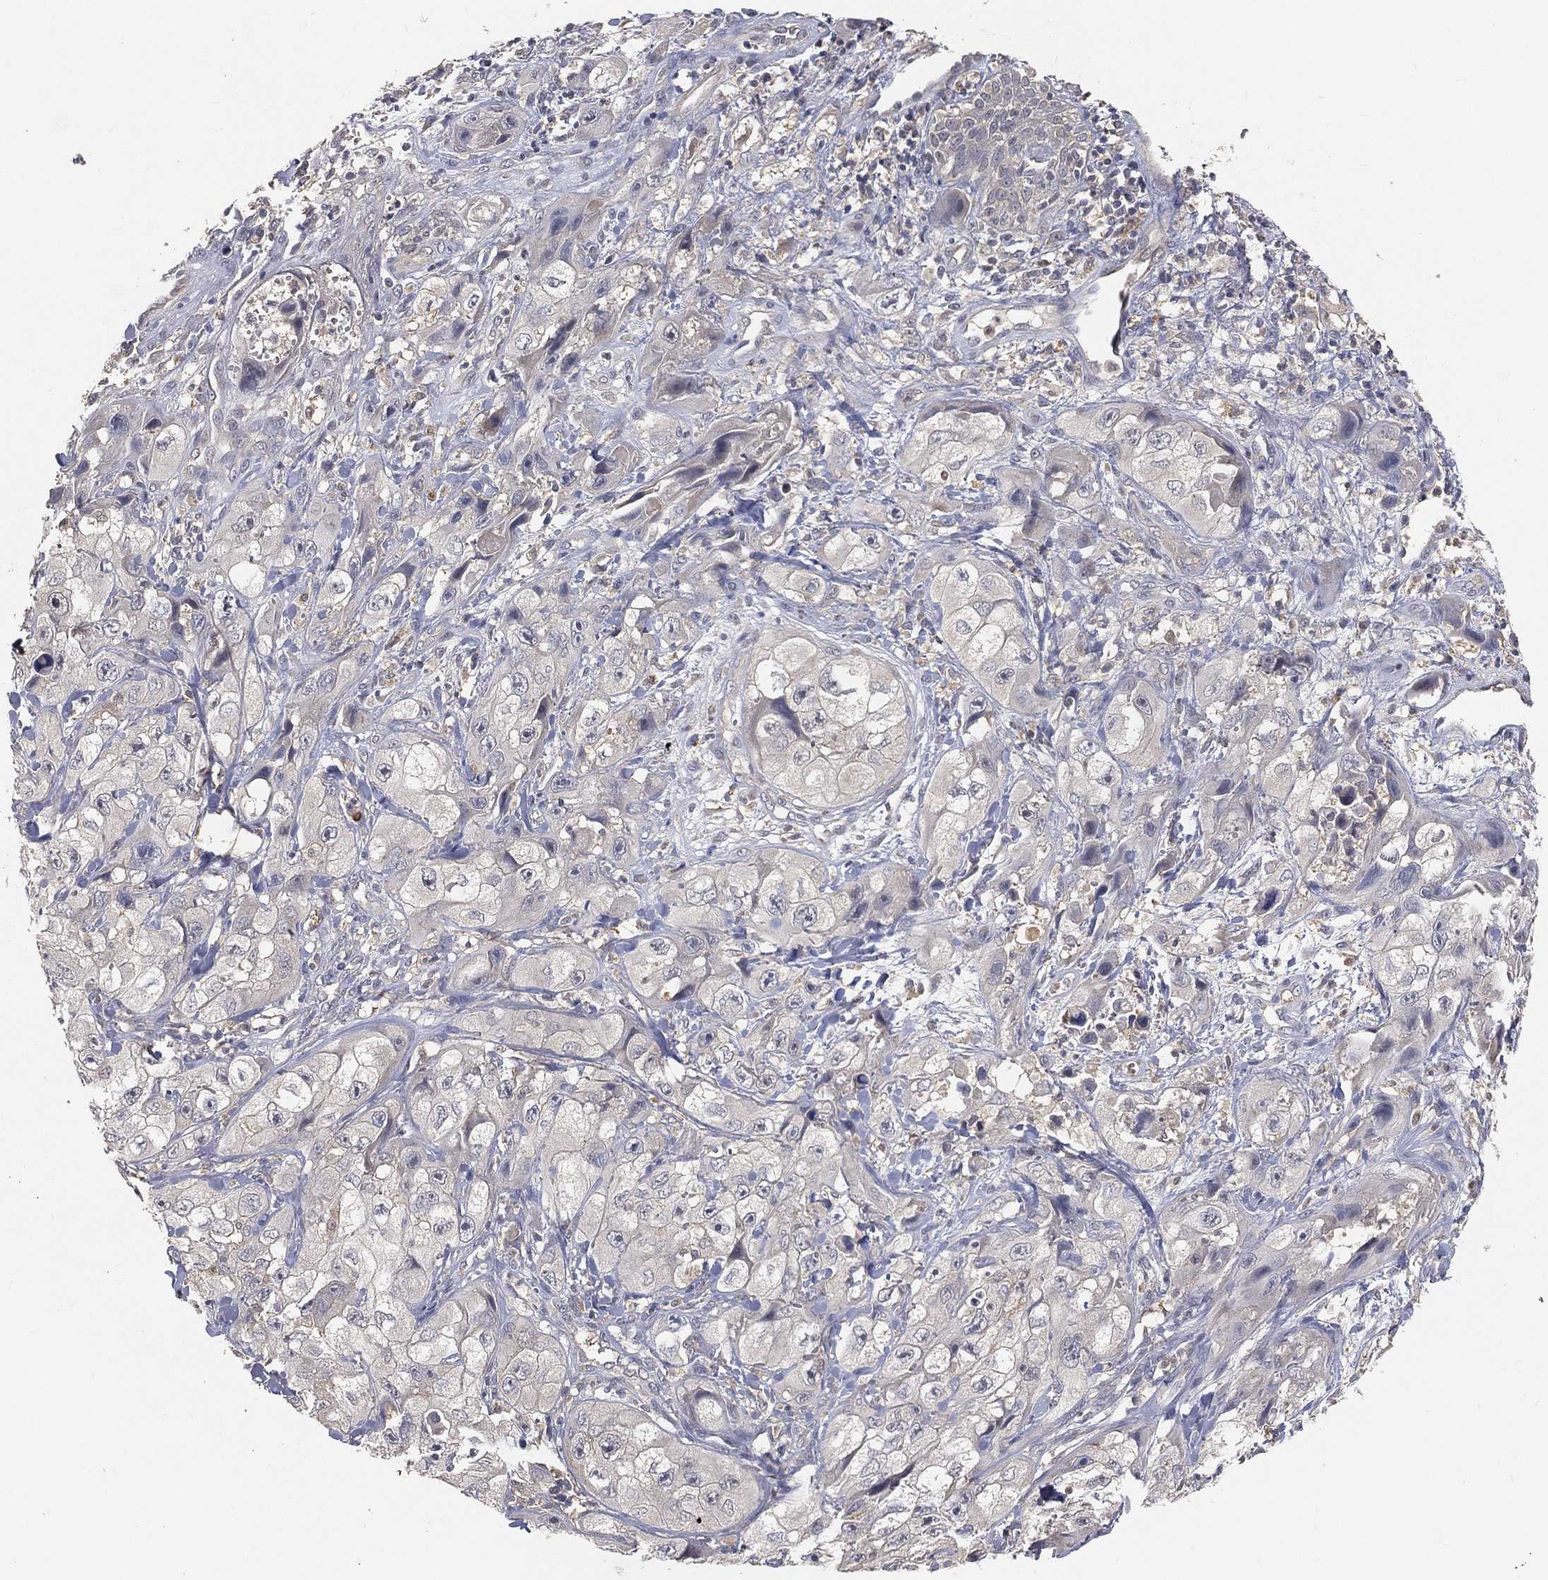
{"staining": {"intensity": "negative", "quantity": "none", "location": "none"}, "tissue": "skin cancer", "cell_type": "Tumor cells", "image_type": "cancer", "snomed": [{"axis": "morphology", "description": "Squamous cell carcinoma, NOS"}, {"axis": "topography", "description": "Skin"}, {"axis": "topography", "description": "Subcutis"}], "caption": "Photomicrograph shows no protein positivity in tumor cells of skin cancer (squamous cell carcinoma) tissue.", "gene": "MAPK1", "patient": {"sex": "male", "age": 73}}